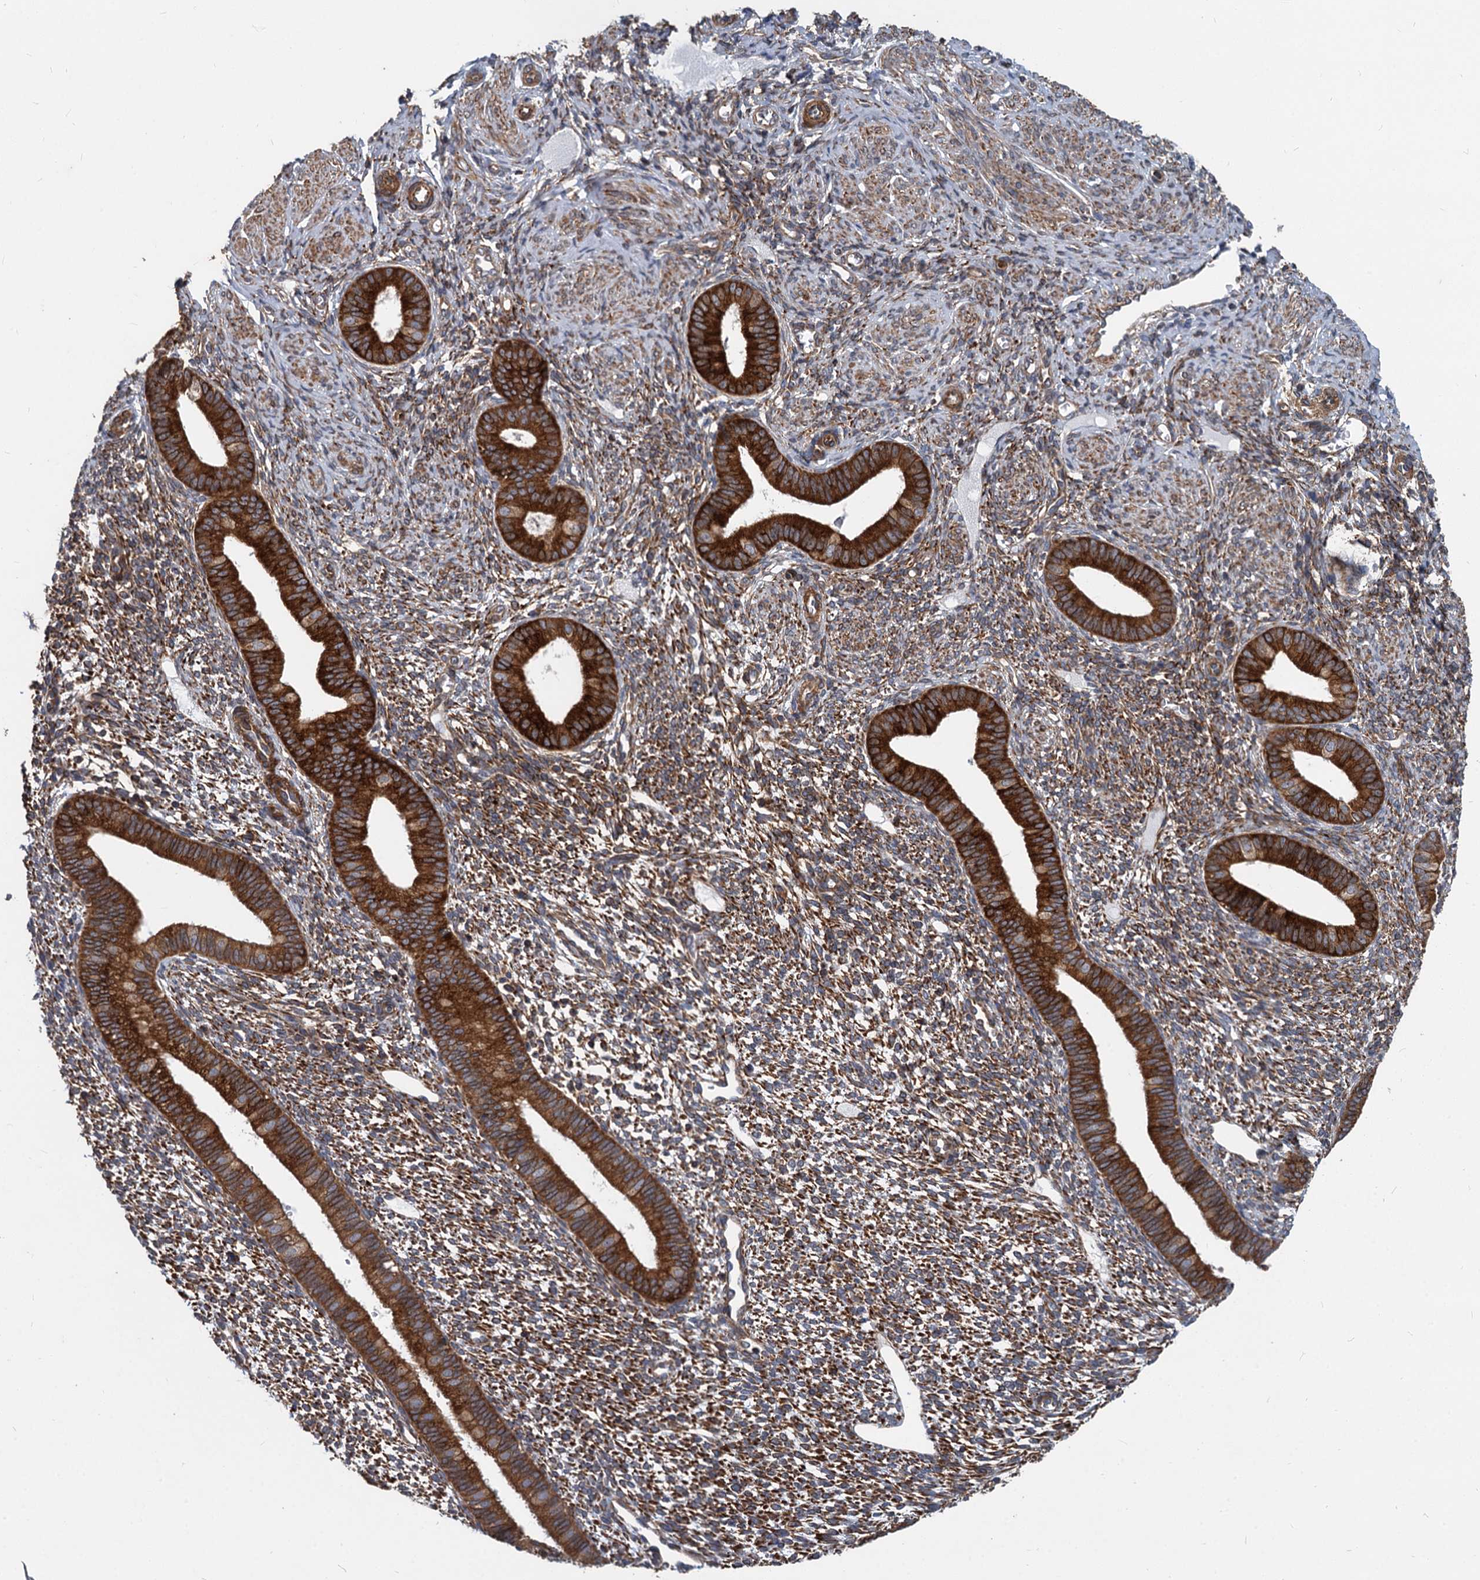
{"staining": {"intensity": "strong", "quantity": ">75%", "location": "cytoplasmic/membranous"}, "tissue": "endometrium", "cell_type": "Cells in endometrial stroma", "image_type": "normal", "snomed": [{"axis": "morphology", "description": "Normal tissue, NOS"}, {"axis": "topography", "description": "Endometrium"}], "caption": "About >75% of cells in endometrial stroma in normal endometrium demonstrate strong cytoplasmic/membranous protein positivity as visualized by brown immunohistochemical staining.", "gene": "STIM1", "patient": {"sex": "female", "age": 46}}